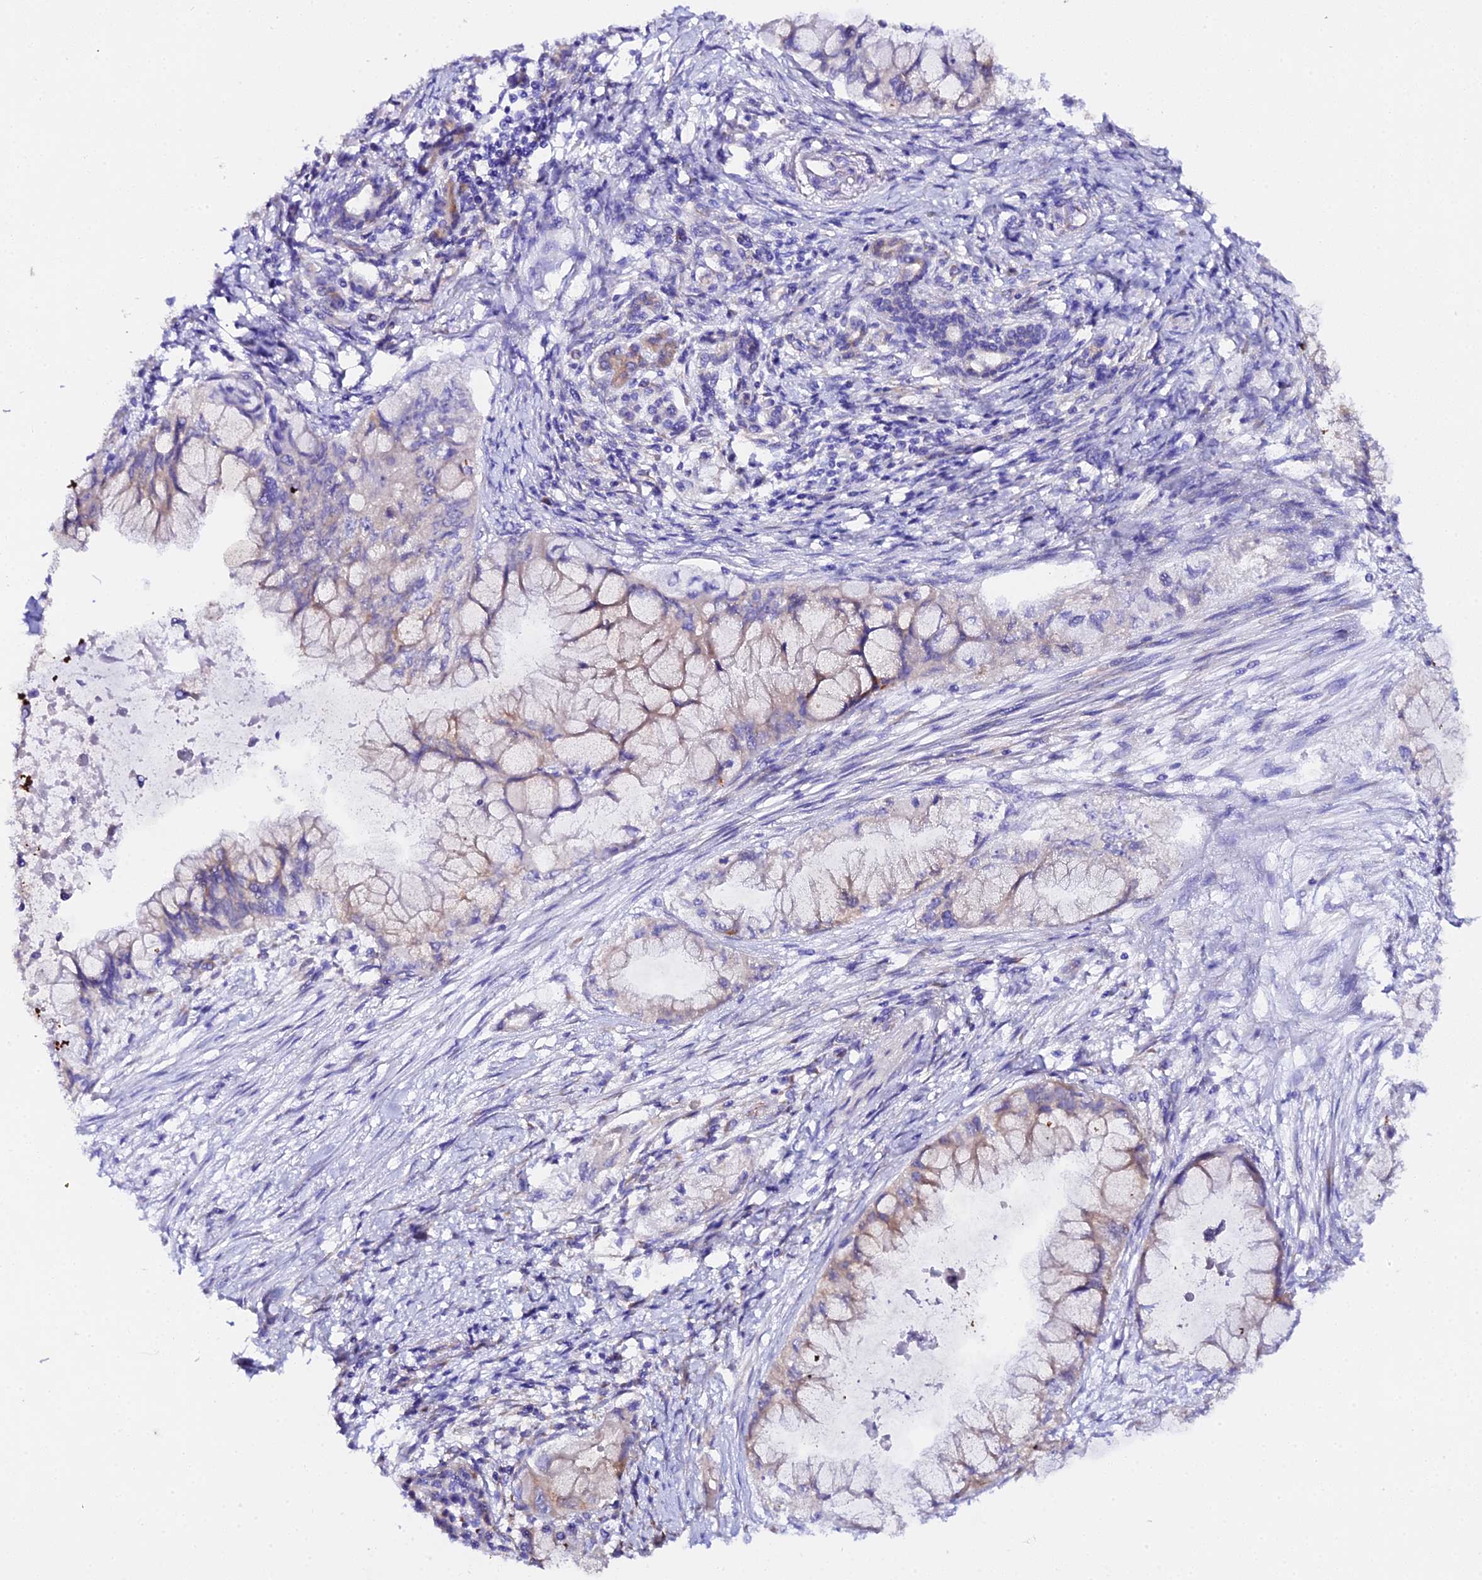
{"staining": {"intensity": "weak", "quantity": "25%-75%", "location": "cytoplasmic/membranous"}, "tissue": "pancreatic cancer", "cell_type": "Tumor cells", "image_type": "cancer", "snomed": [{"axis": "morphology", "description": "Adenocarcinoma, NOS"}, {"axis": "topography", "description": "Pancreas"}], "caption": "A brown stain shows weak cytoplasmic/membranous expression of a protein in human pancreatic adenocarcinoma tumor cells. The protein is stained brown, and the nuclei are stained in blue (DAB IHC with brightfield microscopy, high magnification).", "gene": "CFAP45", "patient": {"sex": "male", "age": 48}}